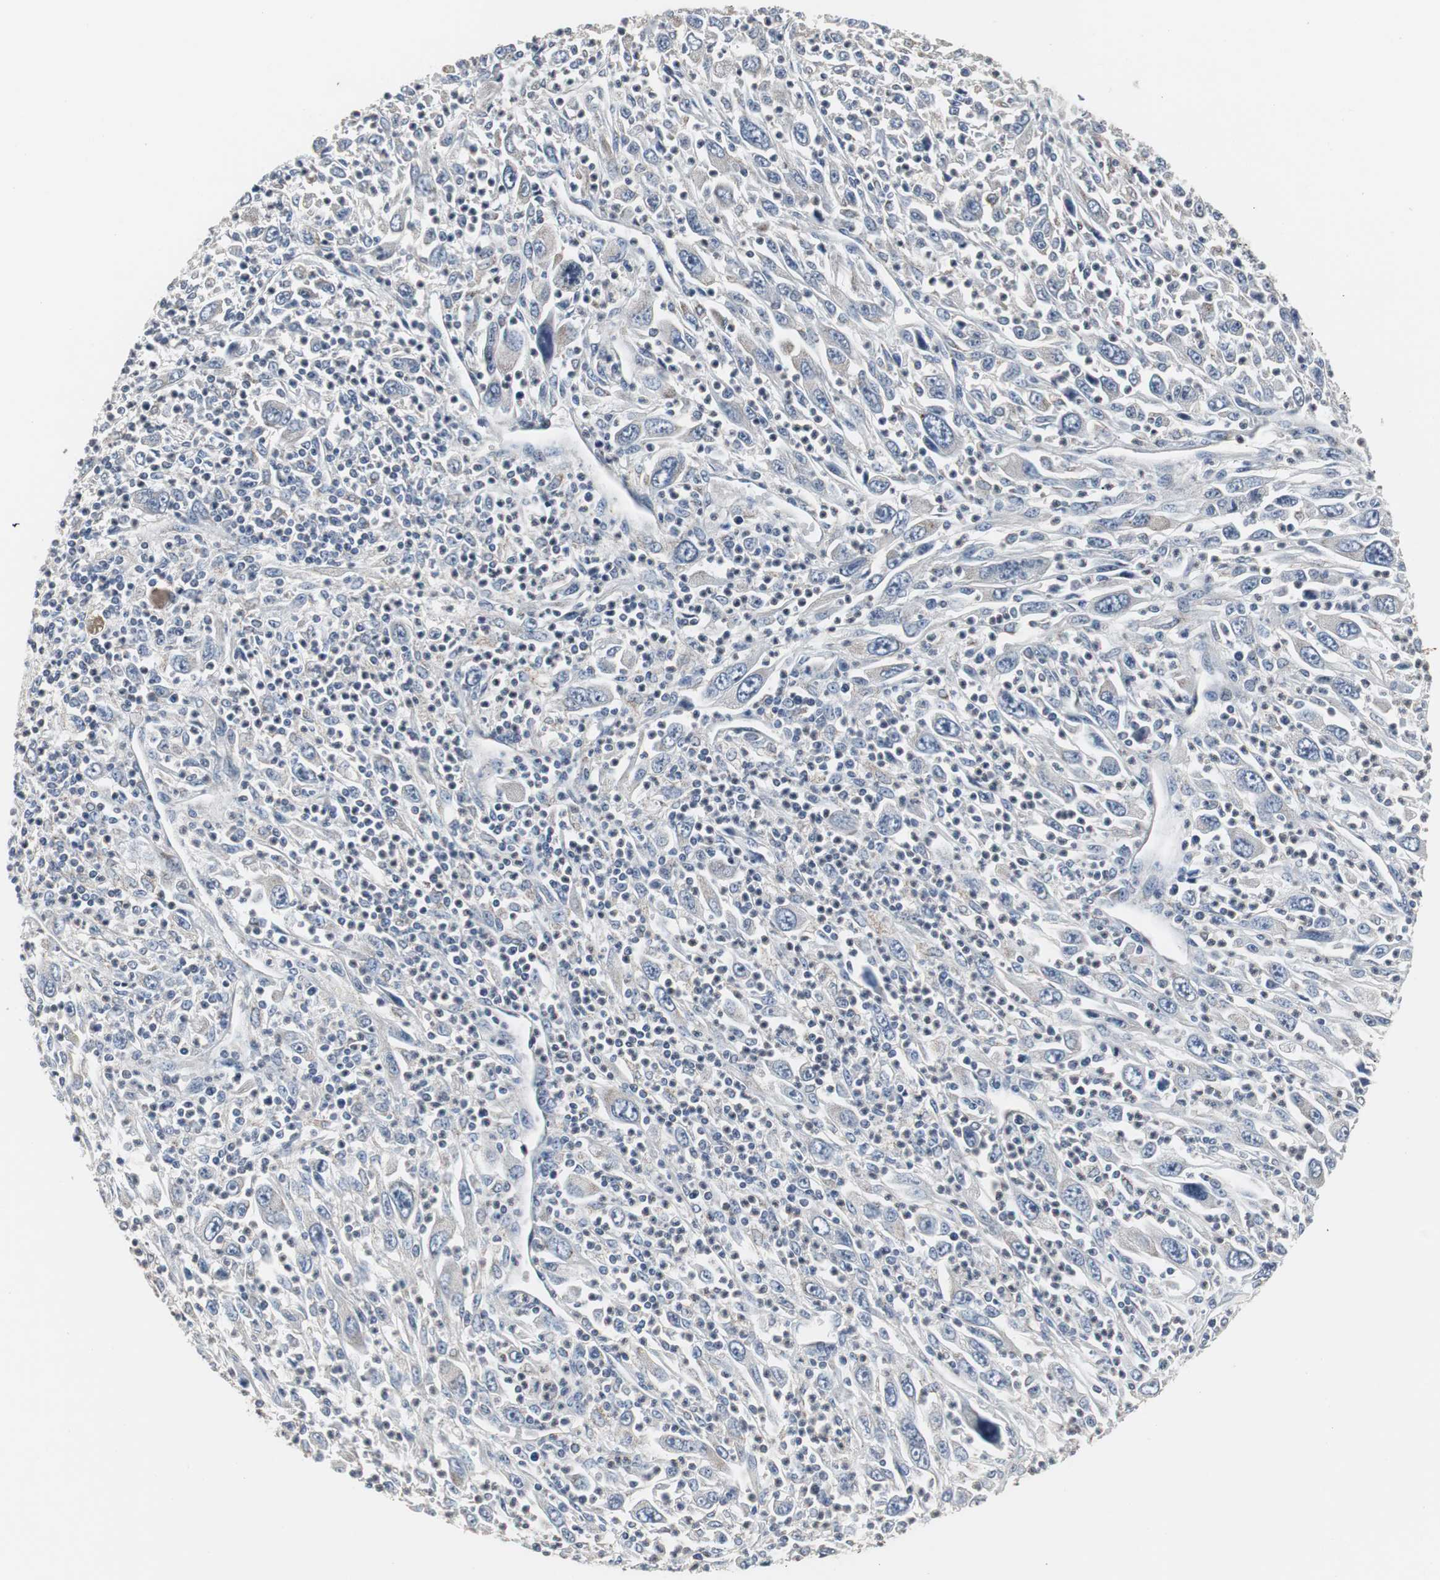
{"staining": {"intensity": "negative", "quantity": "none", "location": "none"}, "tissue": "melanoma", "cell_type": "Tumor cells", "image_type": "cancer", "snomed": [{"axis": "morphology", "description": "Malignant melanoma, Metastatic site"}, {"axis": "topography", "description": "Skin"}], "caption": "Melanoma was stained to show a protein in brown. There is no significant positivity in tumor cells. (DAB (3,3'-diaminobenzidine) IHC, high magnification).", "gene": "ACAA1", "patient": {"sex": "female", "age": 56}}